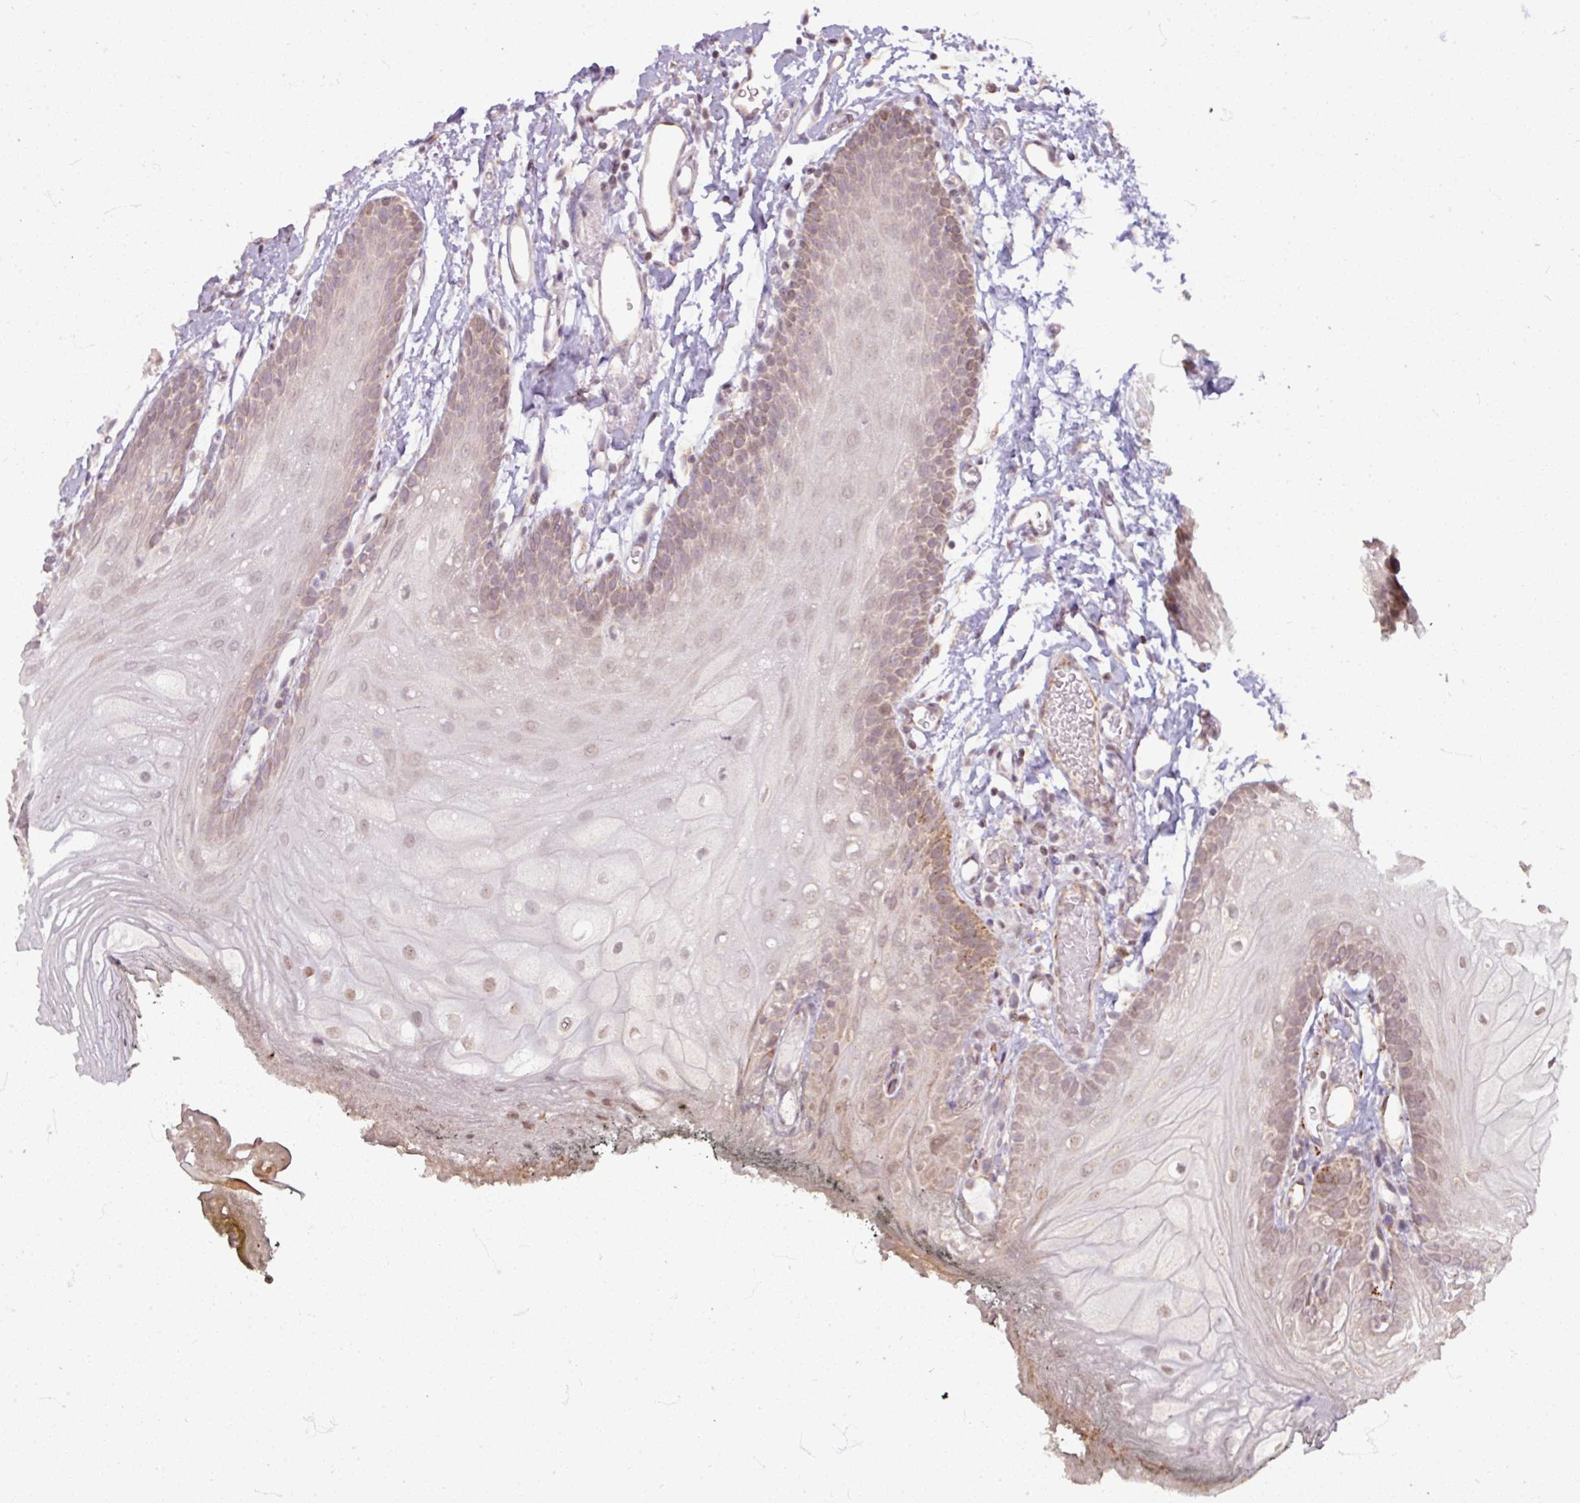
{"staining": {"intensity": "moderate", "quantity": "25%-75%", "location": "cytoplasmic/membranous"}, "tissue": "oral mucosa", "cell_type": "Squamous epithelial cells", "image_type": "normal", "snomed": [{"axis": "morphology", "description": "Normal tissue, NOS"}, {"axis": "morphology", "description": "Squamous cell carcinoma, NOS"}, {"axis": "topography", "description": "Oral tissue"}, {"axis": "topography", "description": "Head-Neck"}], "caption": "Immunohistochemical staining of unremarkable oral mucosa displays moderate cytoplasmic/membranous protein expression in about 25%-75% of squamous epithelial cells.", "gene": "MAGT1", "patient": {"sex": "female", "age": 81}}